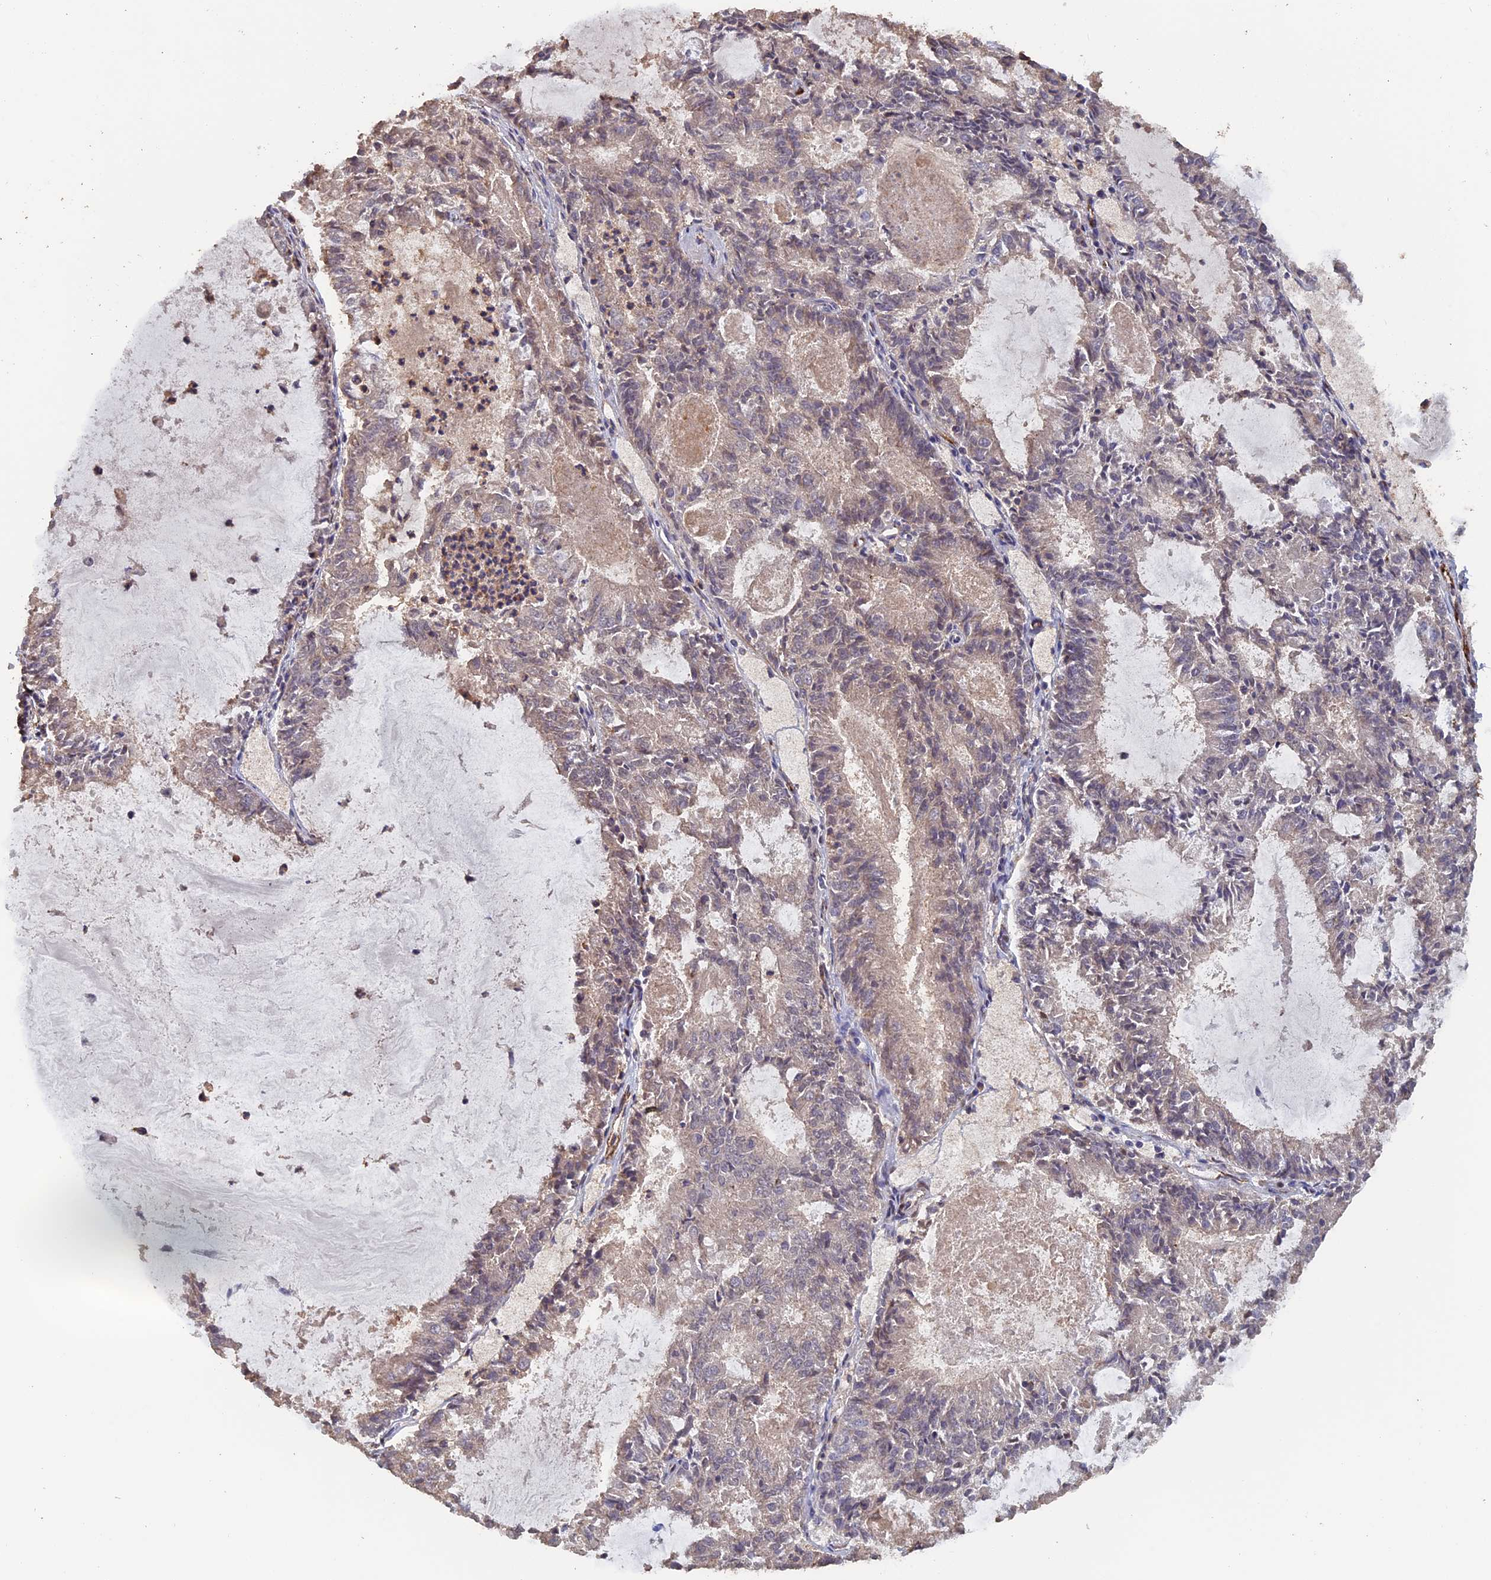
{"staining": {"intensity": "negative", "quantity": "none", "location": "none"}, "tissue": "endometrial cancer", "cell_type": "Tumor cells", "image_type": "cancer", "snomed": [{"axis": "morphology", "description": "Adenocarcinoma, NOS"}, {"axis": "topography", "description": "Endometrium"}], "caption": "Micrograph shows no protein staining in tumor cells of endometrial cancer (adenocarcinoma) tissue.", "gene": "PIGQ", "patient": {"sex": "female", "age": 57}}